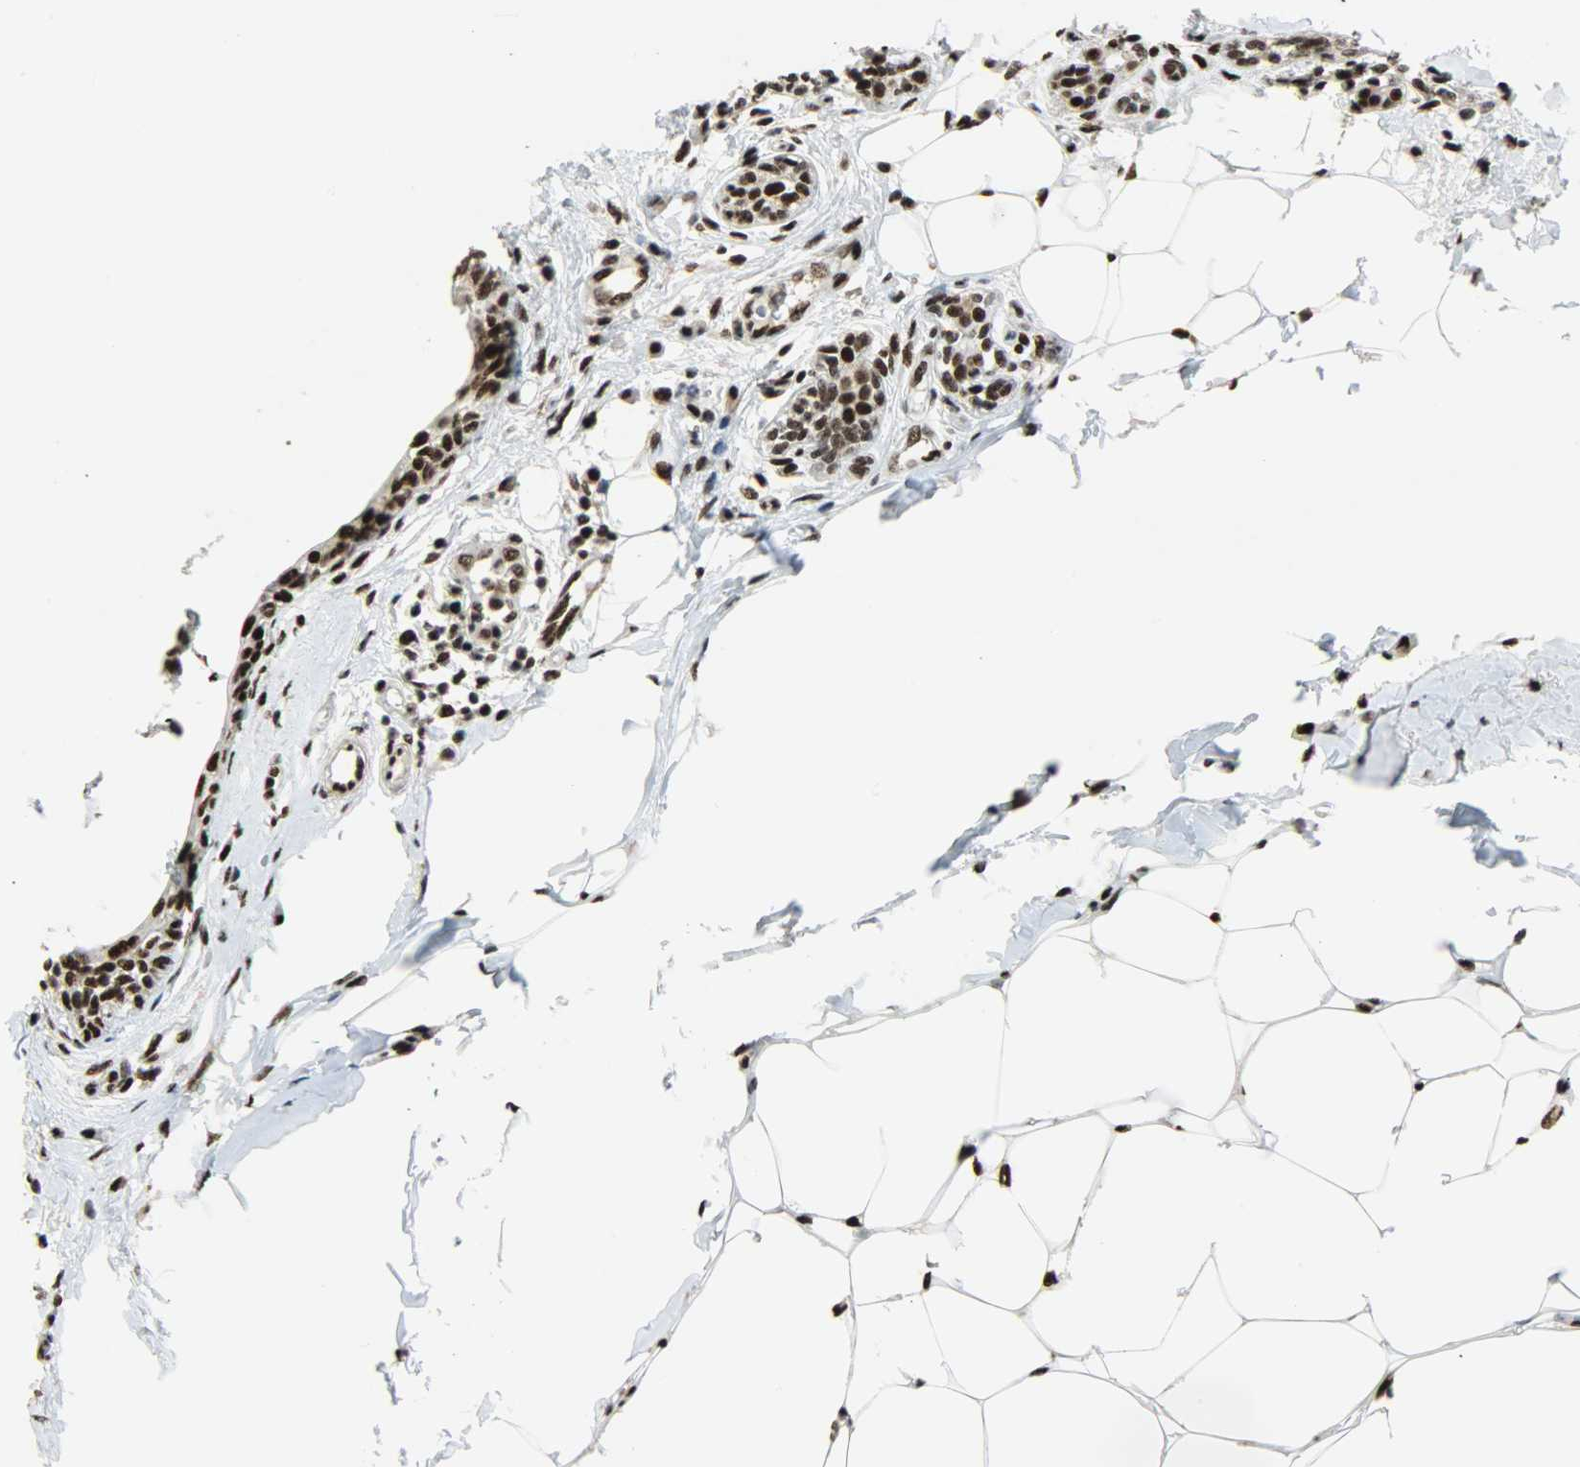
{"staining": {"intensity": "strong", "quantity": ">75%", "location": "nuclear"}, "tissue": "breast cancer", "cell_type": "Tumor cells", "image_type": "cancer", "snomed": [{"axis": "morphology", "description": "Duct carcinoma"}, {"axis": "topography", "description": "Breast"}], "caption": "An image of human infiltrating ductal carcinoma (breast) stained for a protein displays strong nuclear brown staining in tumor cells. Immunohistochemistry (ihc) stains the protein in brown and the nuclei are stained blue.", "gene": "SSB", "patient": {"sex": "female", "age": 40}}